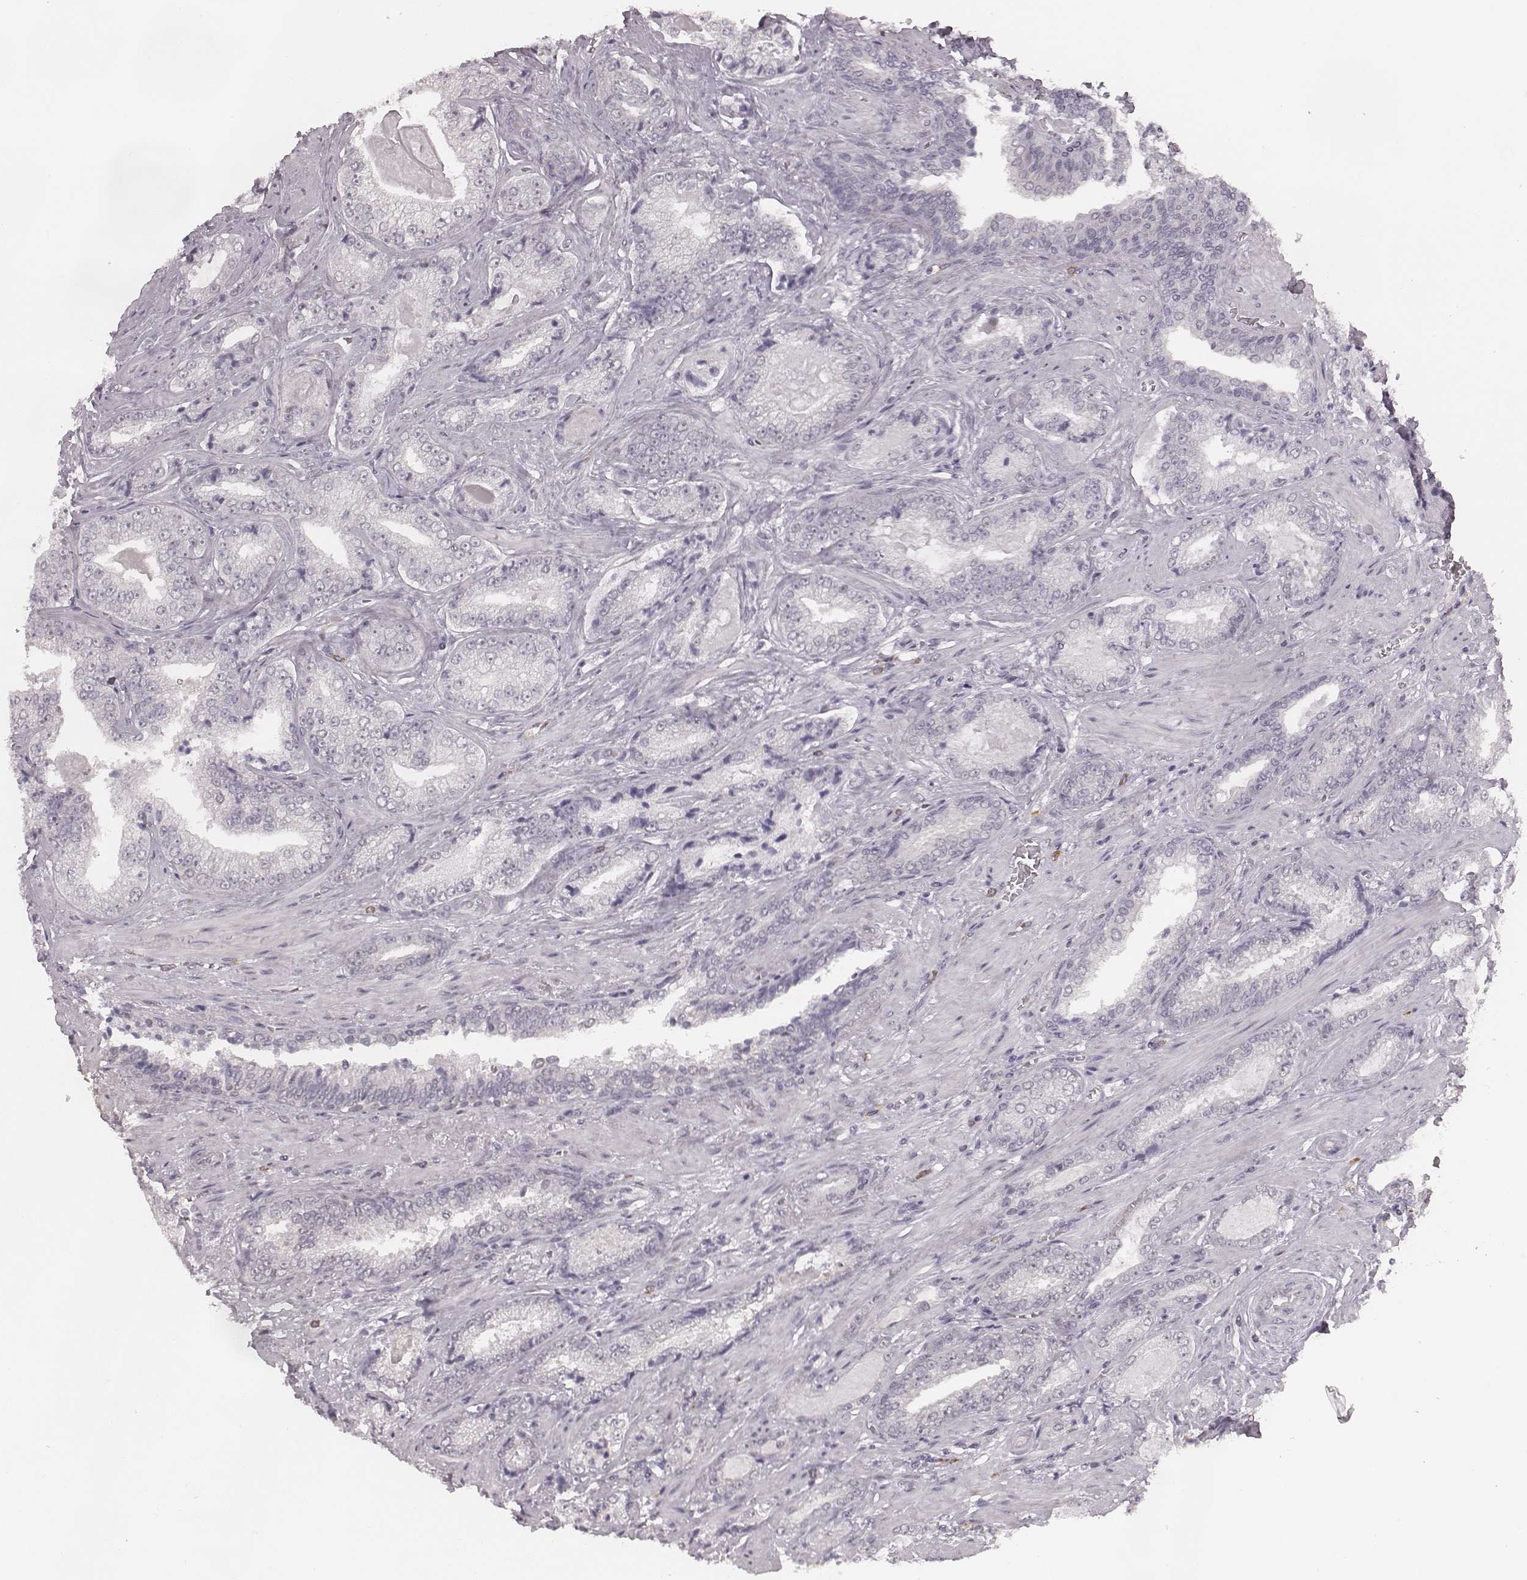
{"staining": {"intensity": "negative", "quantity": "none", "location": "none"}, "tissue": "prostate cancer", "cell_type": "Tumor cells", "image_type": "cancer", "snomed": [{"axis": "morphology", "description": "Adenocarcinoma, Low grade"}, {"axis": "topography", "description": "Prostate"}], "caption": "Photomicrograph shows no protein expression in tumor cells of prostate cancer tissue.", "gene": "RPGRIP1", "patient": {"sex": "male", "age": 61}}